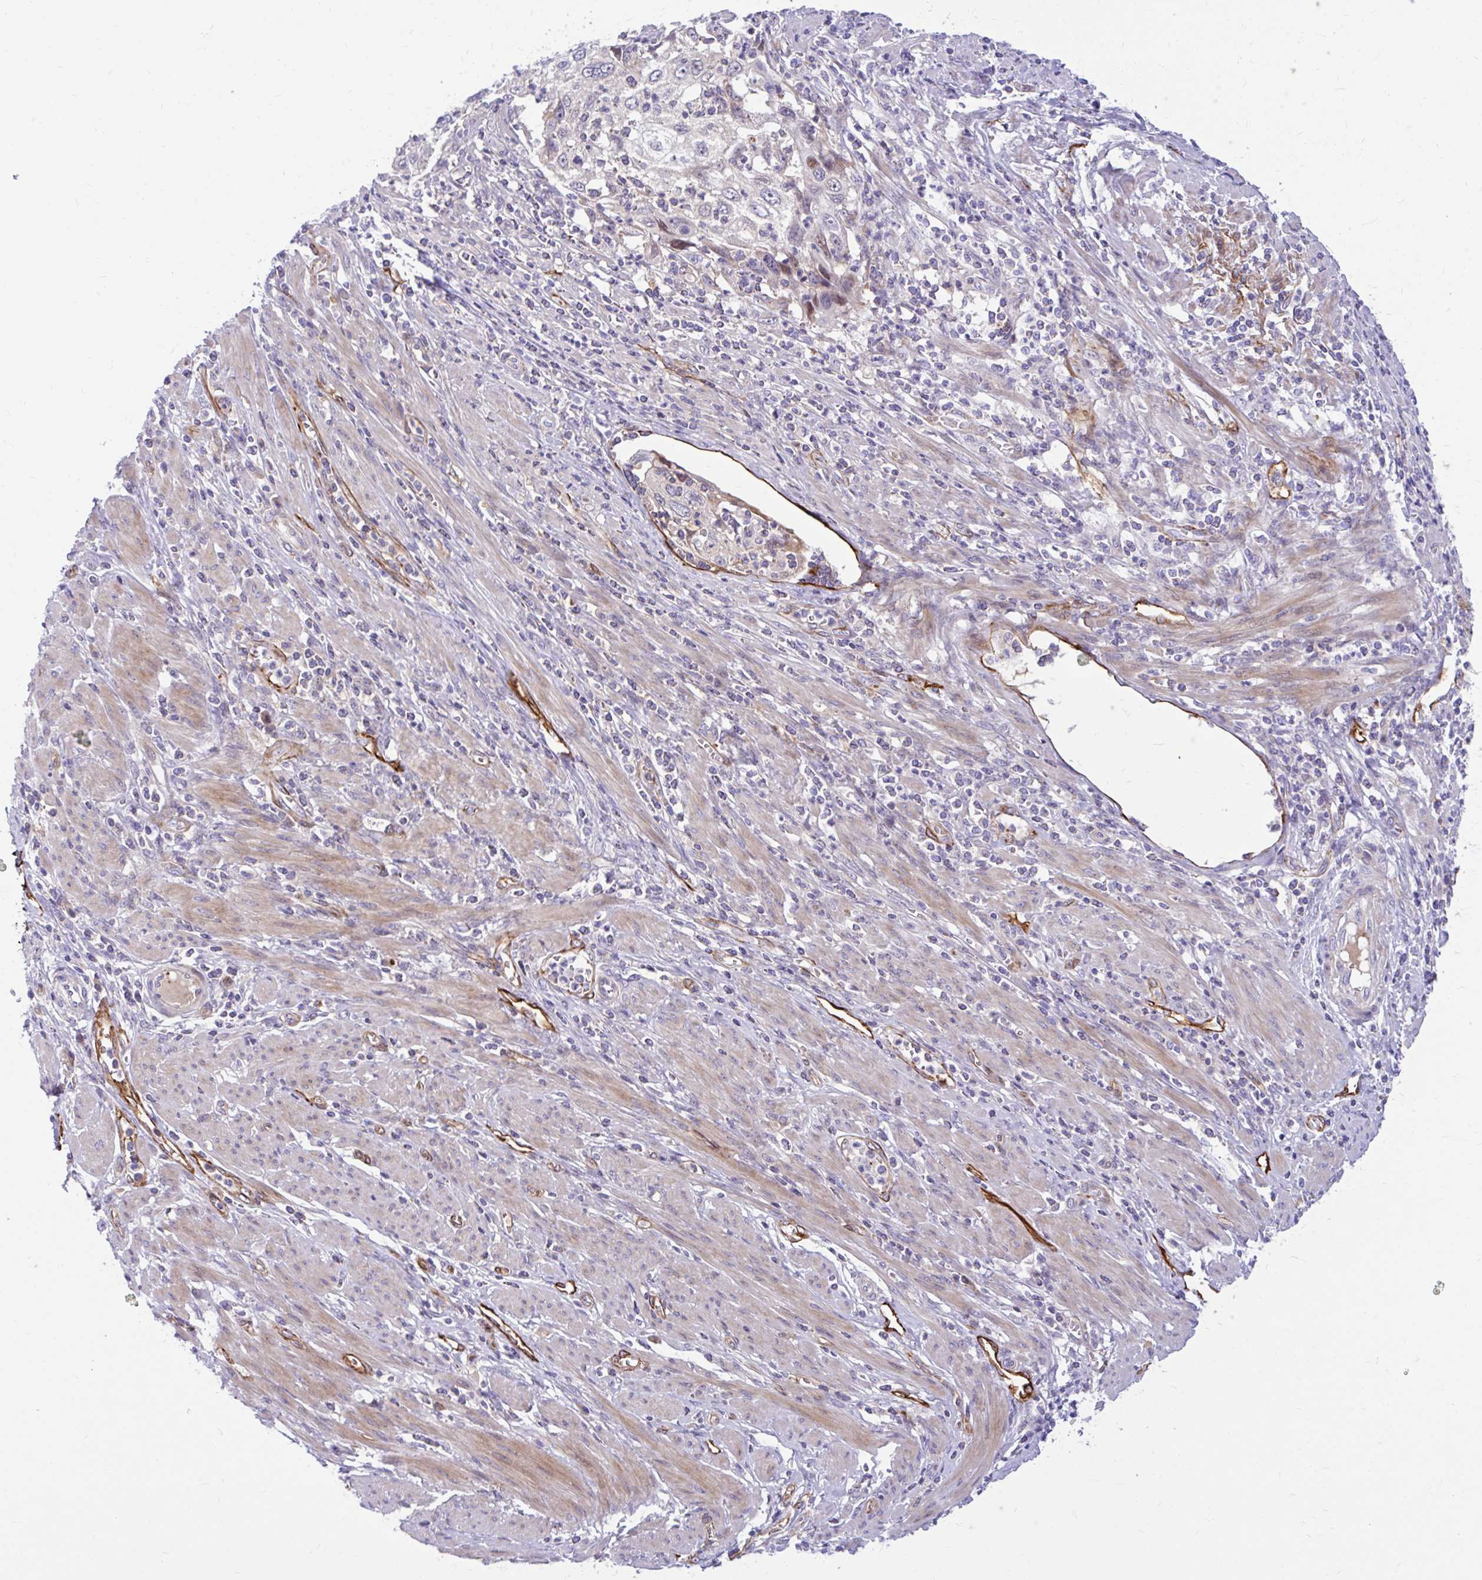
{"staining": {"intensity": "negative", "quantity": "none", "location": "none"}, "tissue": "cervical cancer", "cell_type": "Tumor cells", "image_type": "cancer", "snomed": [{"axis": "morphology", "description": "Squamous cell carcinoma, NOS"}, {"axis": "topography", "description": "Cervix"}], "caption": "Protein analysis of cervical squamous cell carcinoma displays no significant staining in tumor cells.", "gene": "ESPNL", "patient": {"sex": "female", "age": 70}}